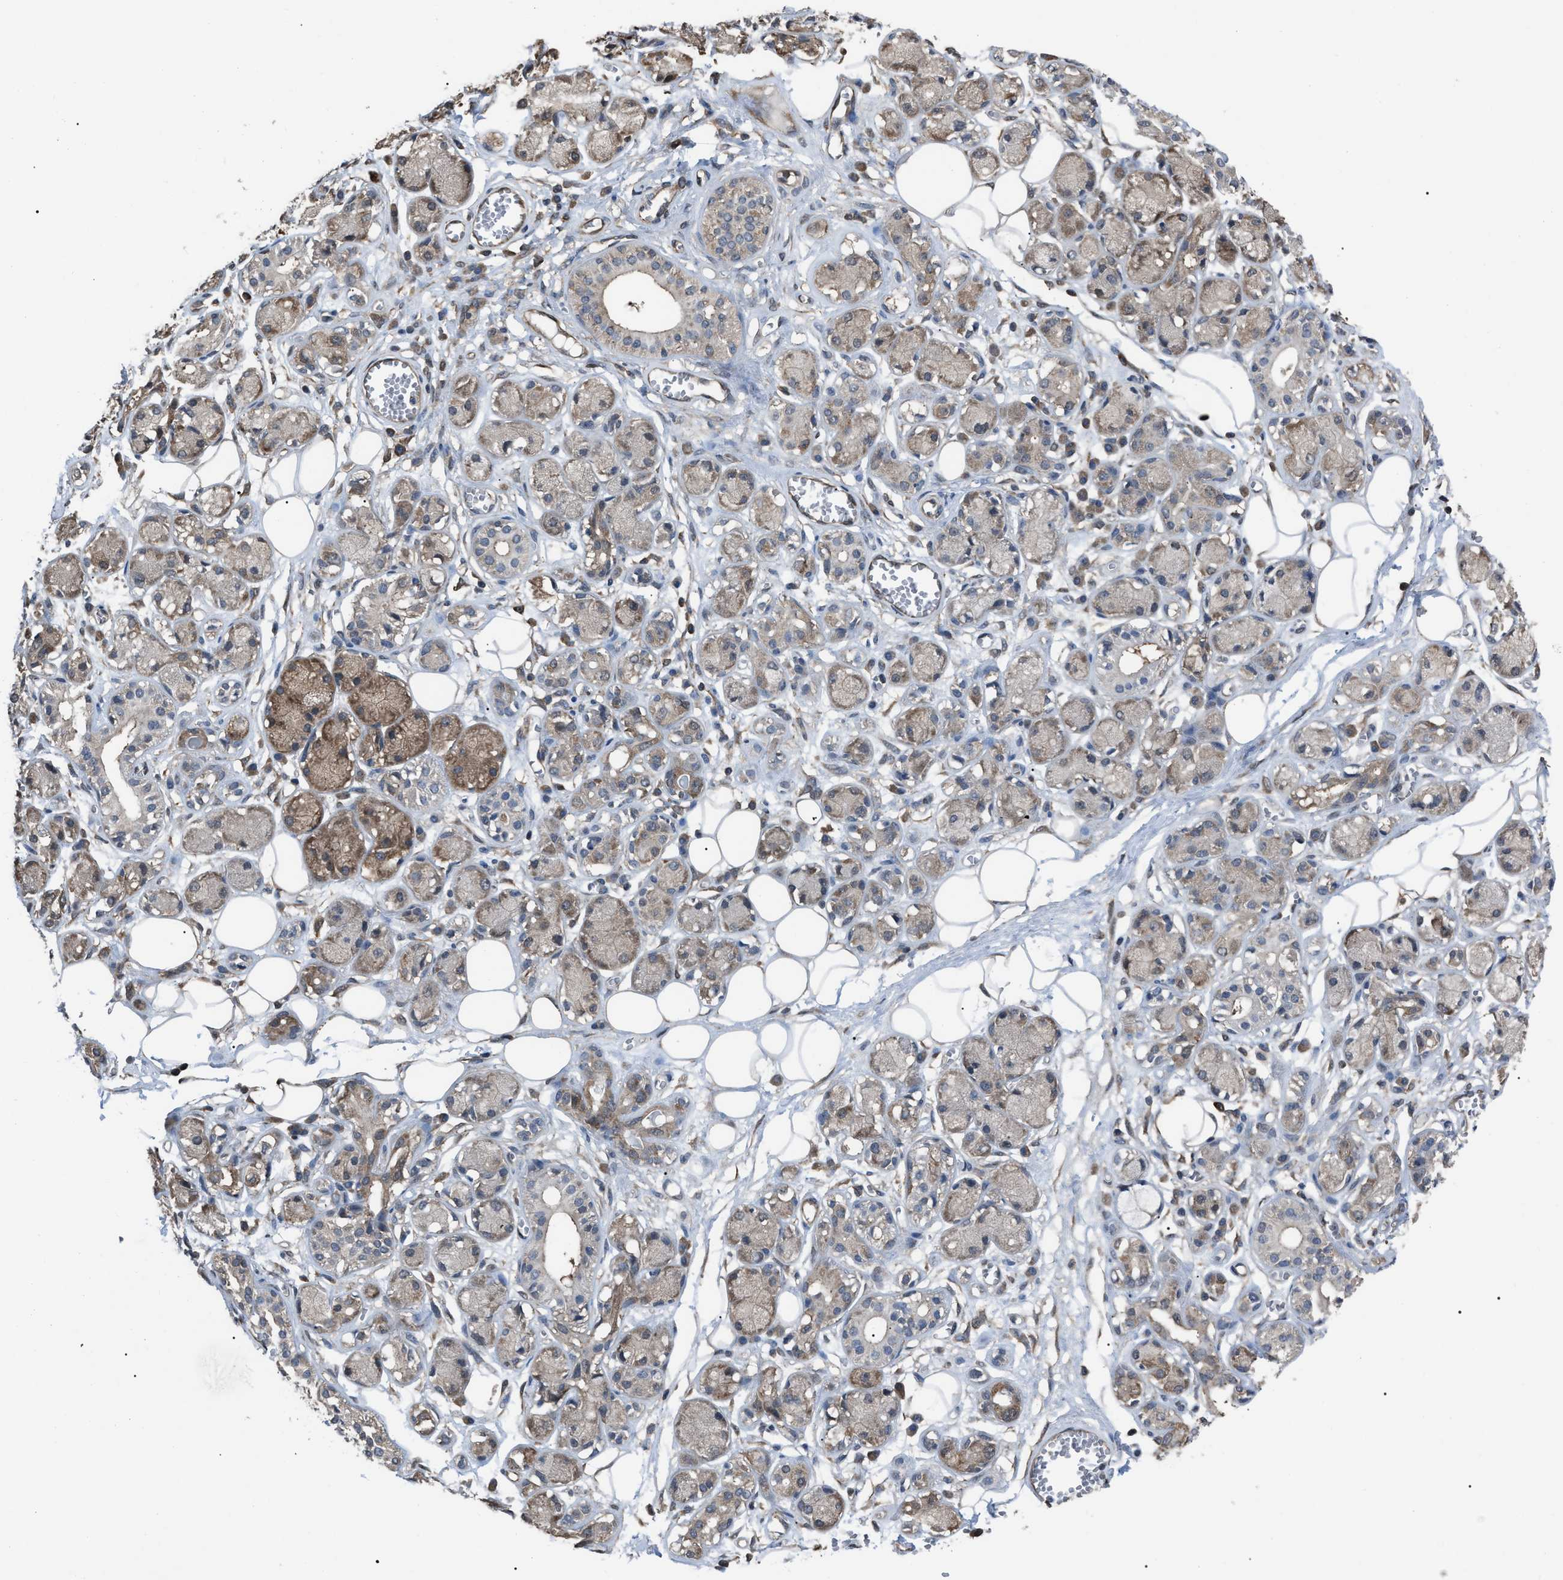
{"staining": {"intensity": "weak", "quantity": ">75%", "location": "cytoplasmic/membranous"}, "tissue": "adipose tissue", "cell_type": "Adipocytes", "image_type": "normal", "snomed": [{"axis": "morphology", "description": "Normal tissue, NOS"}, {"axis": "morphology", "description": "Inflammation, NOS"}, {"axis": "topography", "description": "Salivary gland"}, {"axis": "topography", "description": "Peripheral nerve tissue"}], "caption": "Immunohistochemical staining of benign human adipose tissue demonstrates weak cytoplasmic/membranous protein positivity in about >75% of adipocytes. (DAB = brown stain, brightfield microscopy at high magnification).", "gene": "PDCD5", "patient": {"sex": "female", "age": 75}}